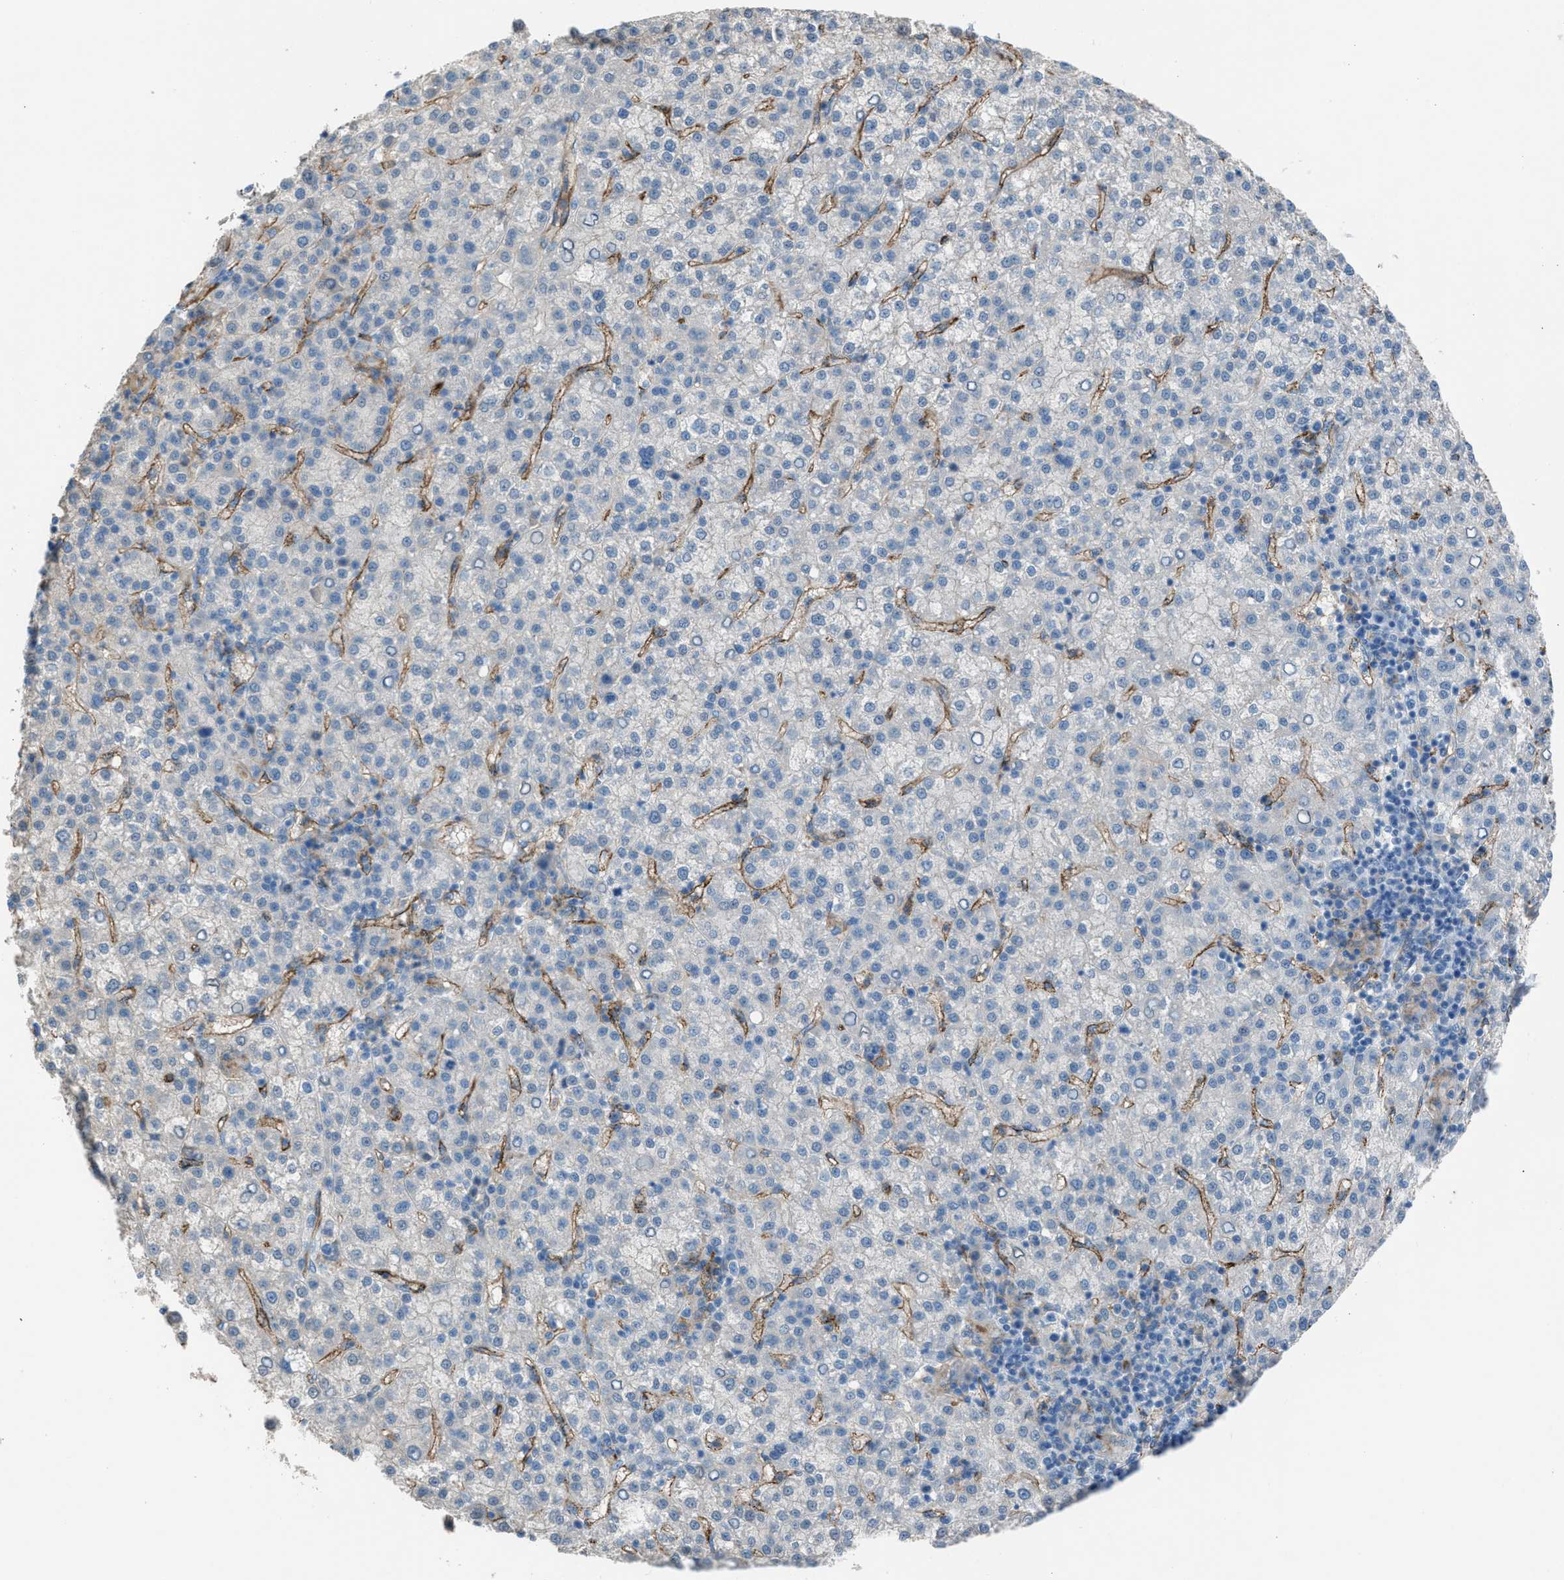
{"staining": {"intensity": "negative", "quantity": "none", "location": "none"}, "tissue": "liver cancer", "cell_type": "Tumor cells", "image_type": "cancer", "snomed": [{"axis": "morphology", "description": "Carcinoma, Hepatocellular, NOS"}, {"axis": "topography", "description": "Liver"}], "caption": "Histopathology image shows no protein expression in tumor cells of hepatocellular carcinoma (liver) tissue. The staining is performed using DAB brown chromogen with nuclei counter-stained in using hematoxylin.", "gene": "DYSF", "patient": {"sex": "female", "age": 58}}